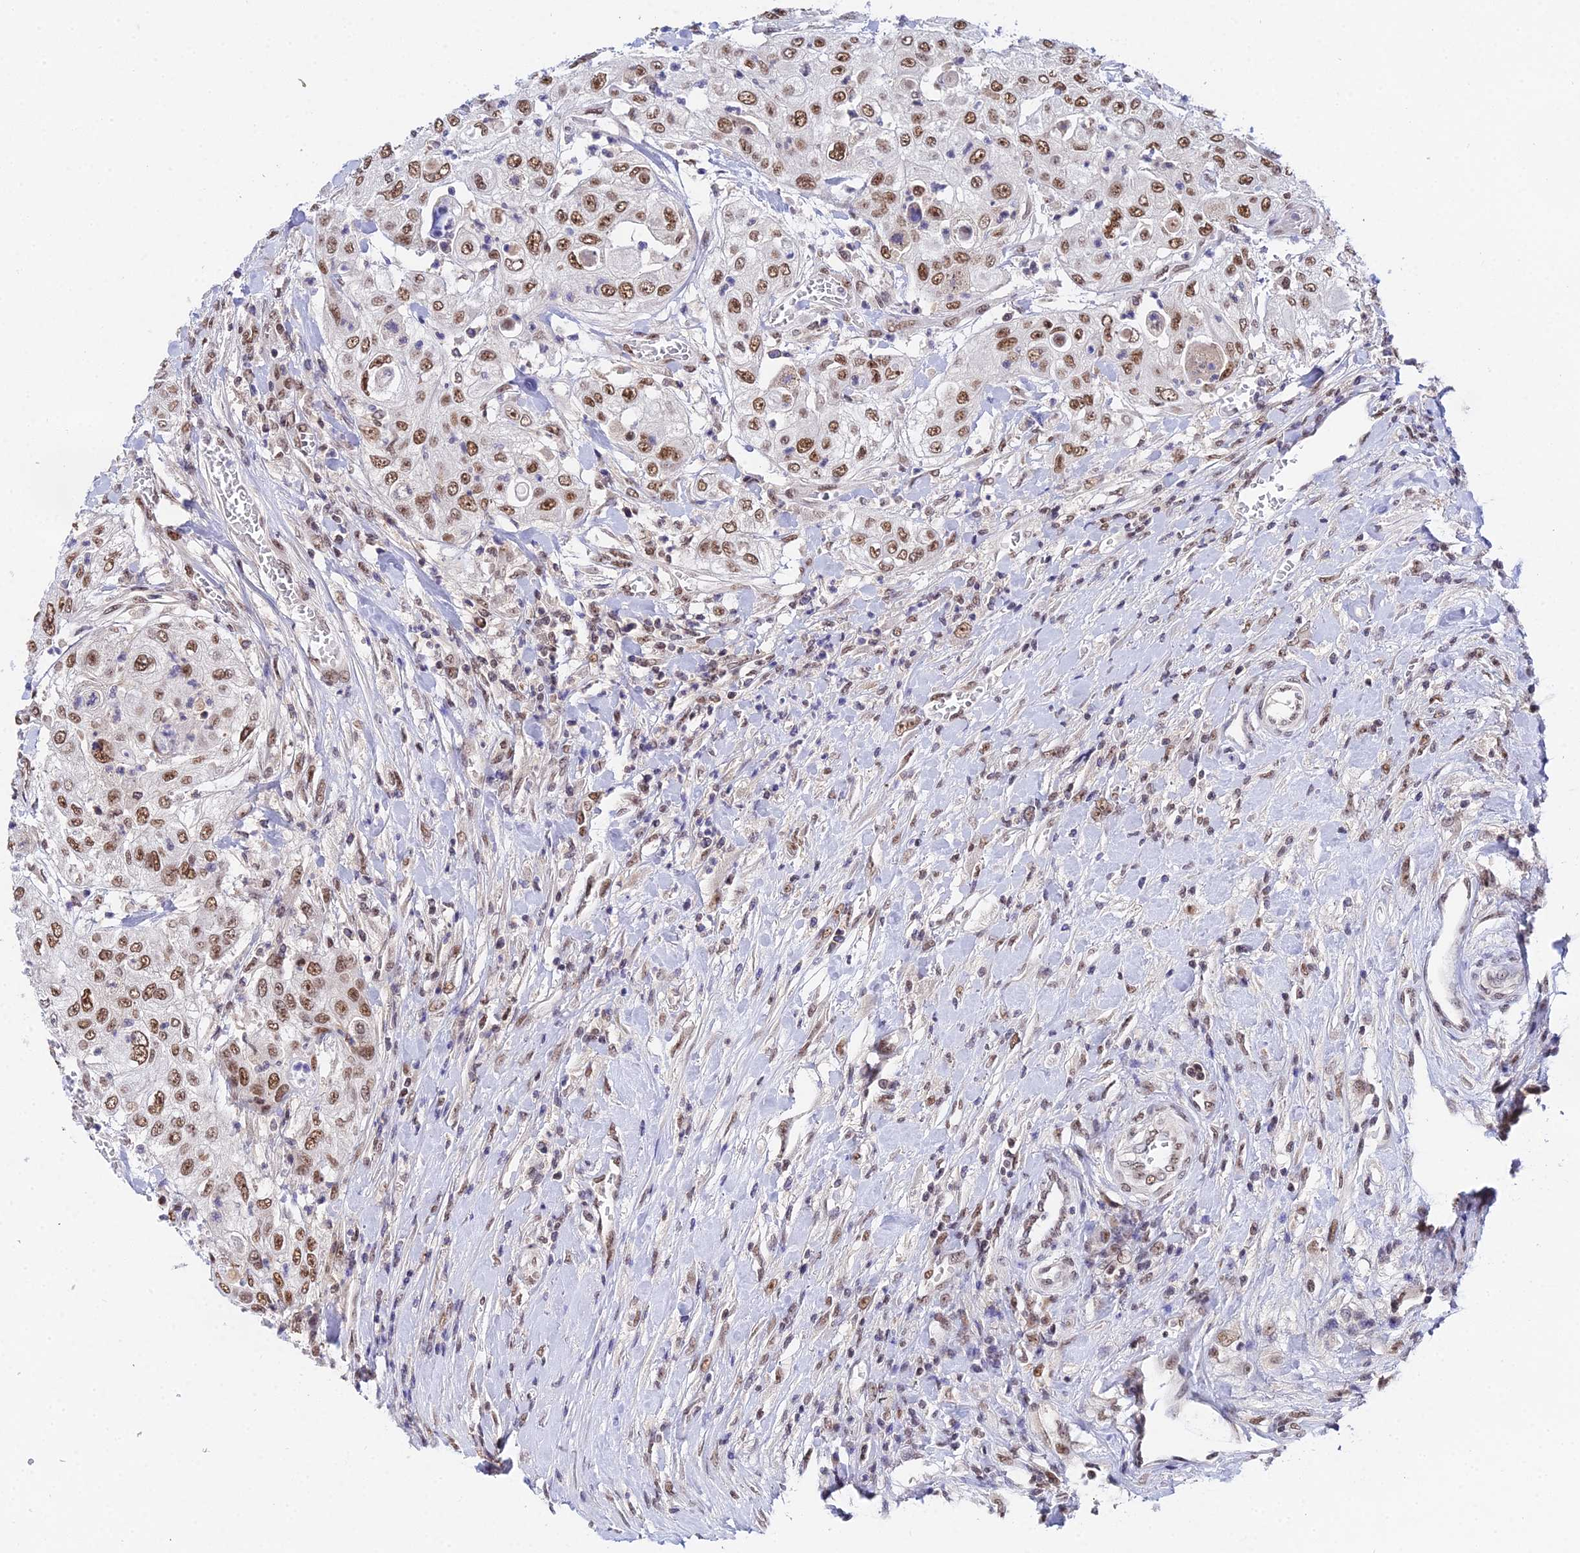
{"staining": {"intensity": "moderate", "quantity": ">75%", "location": "nuclear"}, "tissue": "urothelial cancer", "cell_type": "Tumor cells", "image_type": "cancer", "snomed": [{"axis": "morphology", "description": "Urothelial carcinoma, High grade"}, {"axis": "topography", "description": "Urinary bladder"}], "caption": "Urothelial cancer stained with DAB (3,3'-diaminobenzidine) immunohistochemistry (IHC) shows medium levels of moderate nuclear staining in about >75% of tumor cells.", "gene": "EXOSC3", "patient": {"sex": "female", "age": 79}}